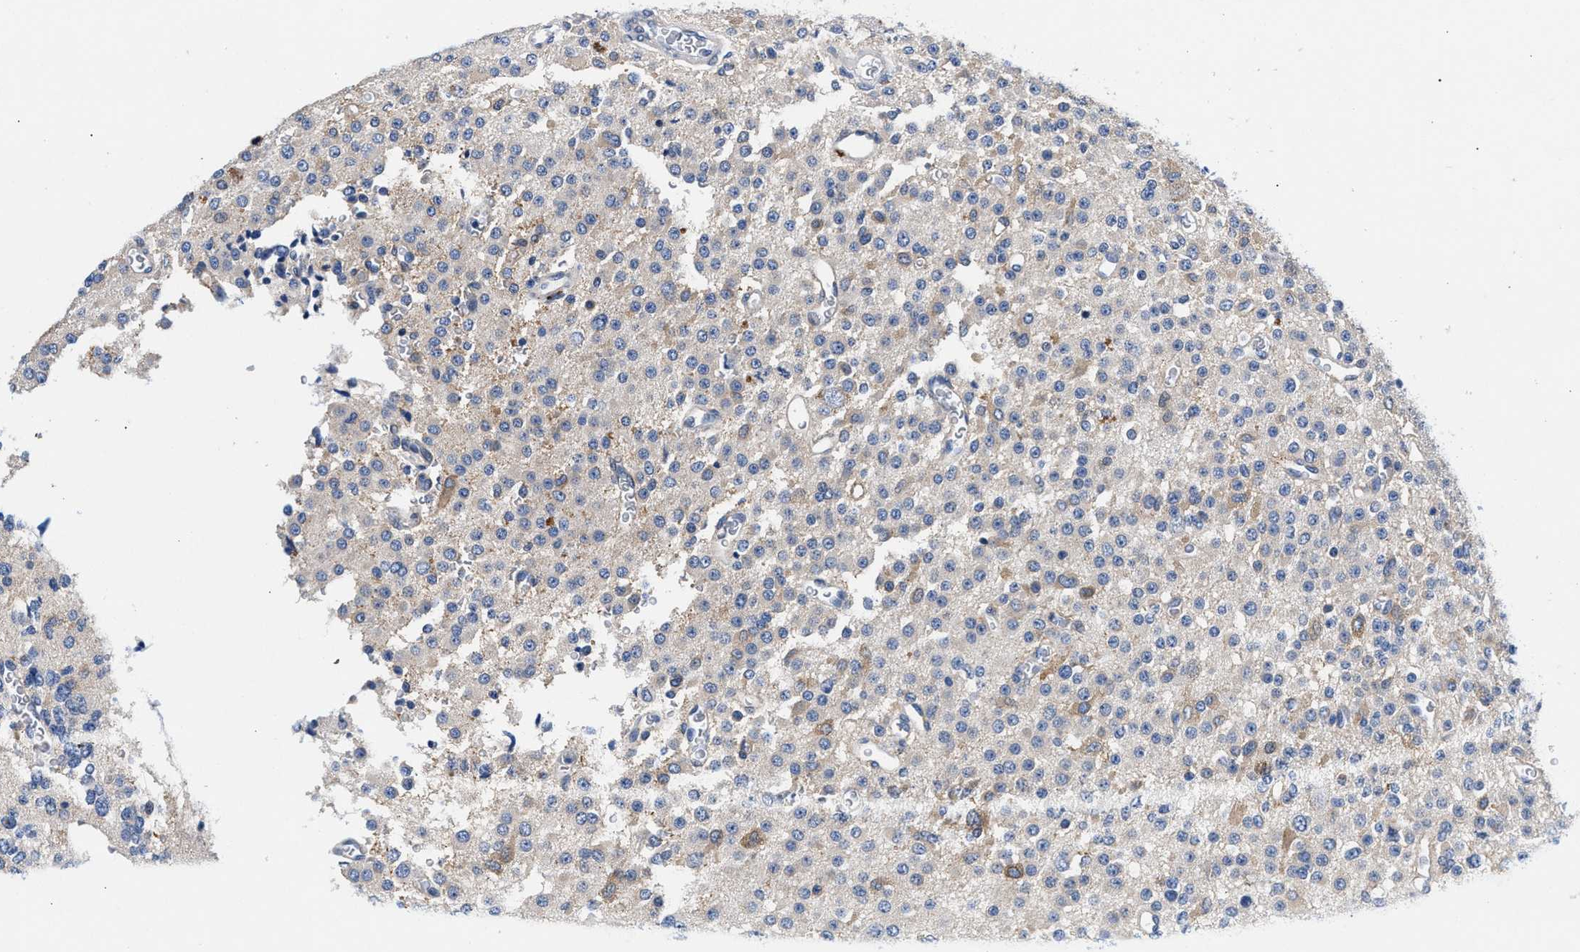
{"staining": {"intensity": "weak", "quantity": "25%-75%", "location": "cytoplasmic/membranous"}, "tissue": "glioma", "cell_type": "Tumor cells", "image_type": "cancer", "snomed": [{"axis": "morphology", "description": "Glioma, malignant, Low grade"}, {"axis": "topography", "description": "Brain"}], "caption": "Protein expression analysis of human malignant glioma (low-grade) reveals weak cytoplasmic/membranous positivity in about 25%-75% of tumor cells.", "gene": "P2RY4", "patient": {"sex": "male", "age": 38}}